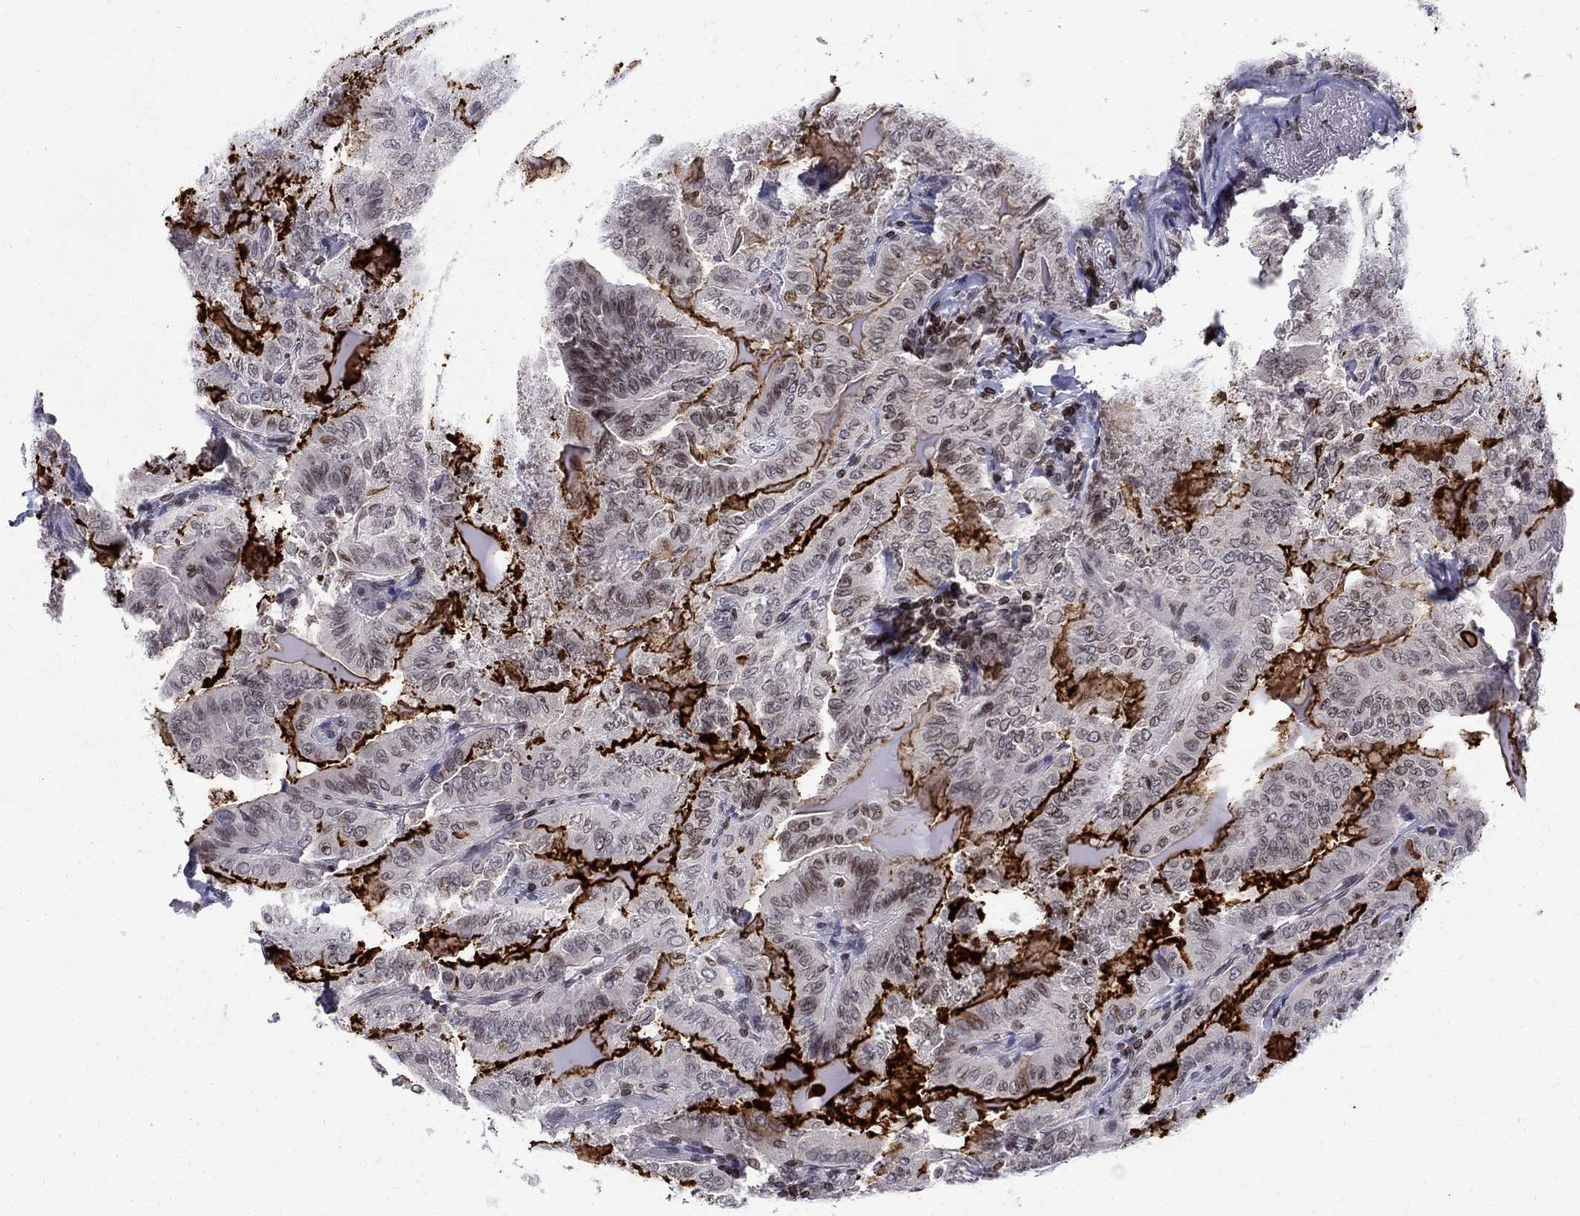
{"staining": {"intensity": "negative", "quantity": "none", "location": "none"}, "tissue": "thyroid cancer", "cell_type": "Tumor cells", "image_type": "cancer", "snomed": [{"axis": "morphology", "description": "Papillary adenocarcinoma, NOS"}, {"axis": "topography", "description": "Thyroid gland"}], "caption": "Human thyroid cancer stained for a protein using immunohistochemistry demonstrates no staining in tumor cells.", "gene": "SLA", "patient": {"sex": "female", "age": 68}}